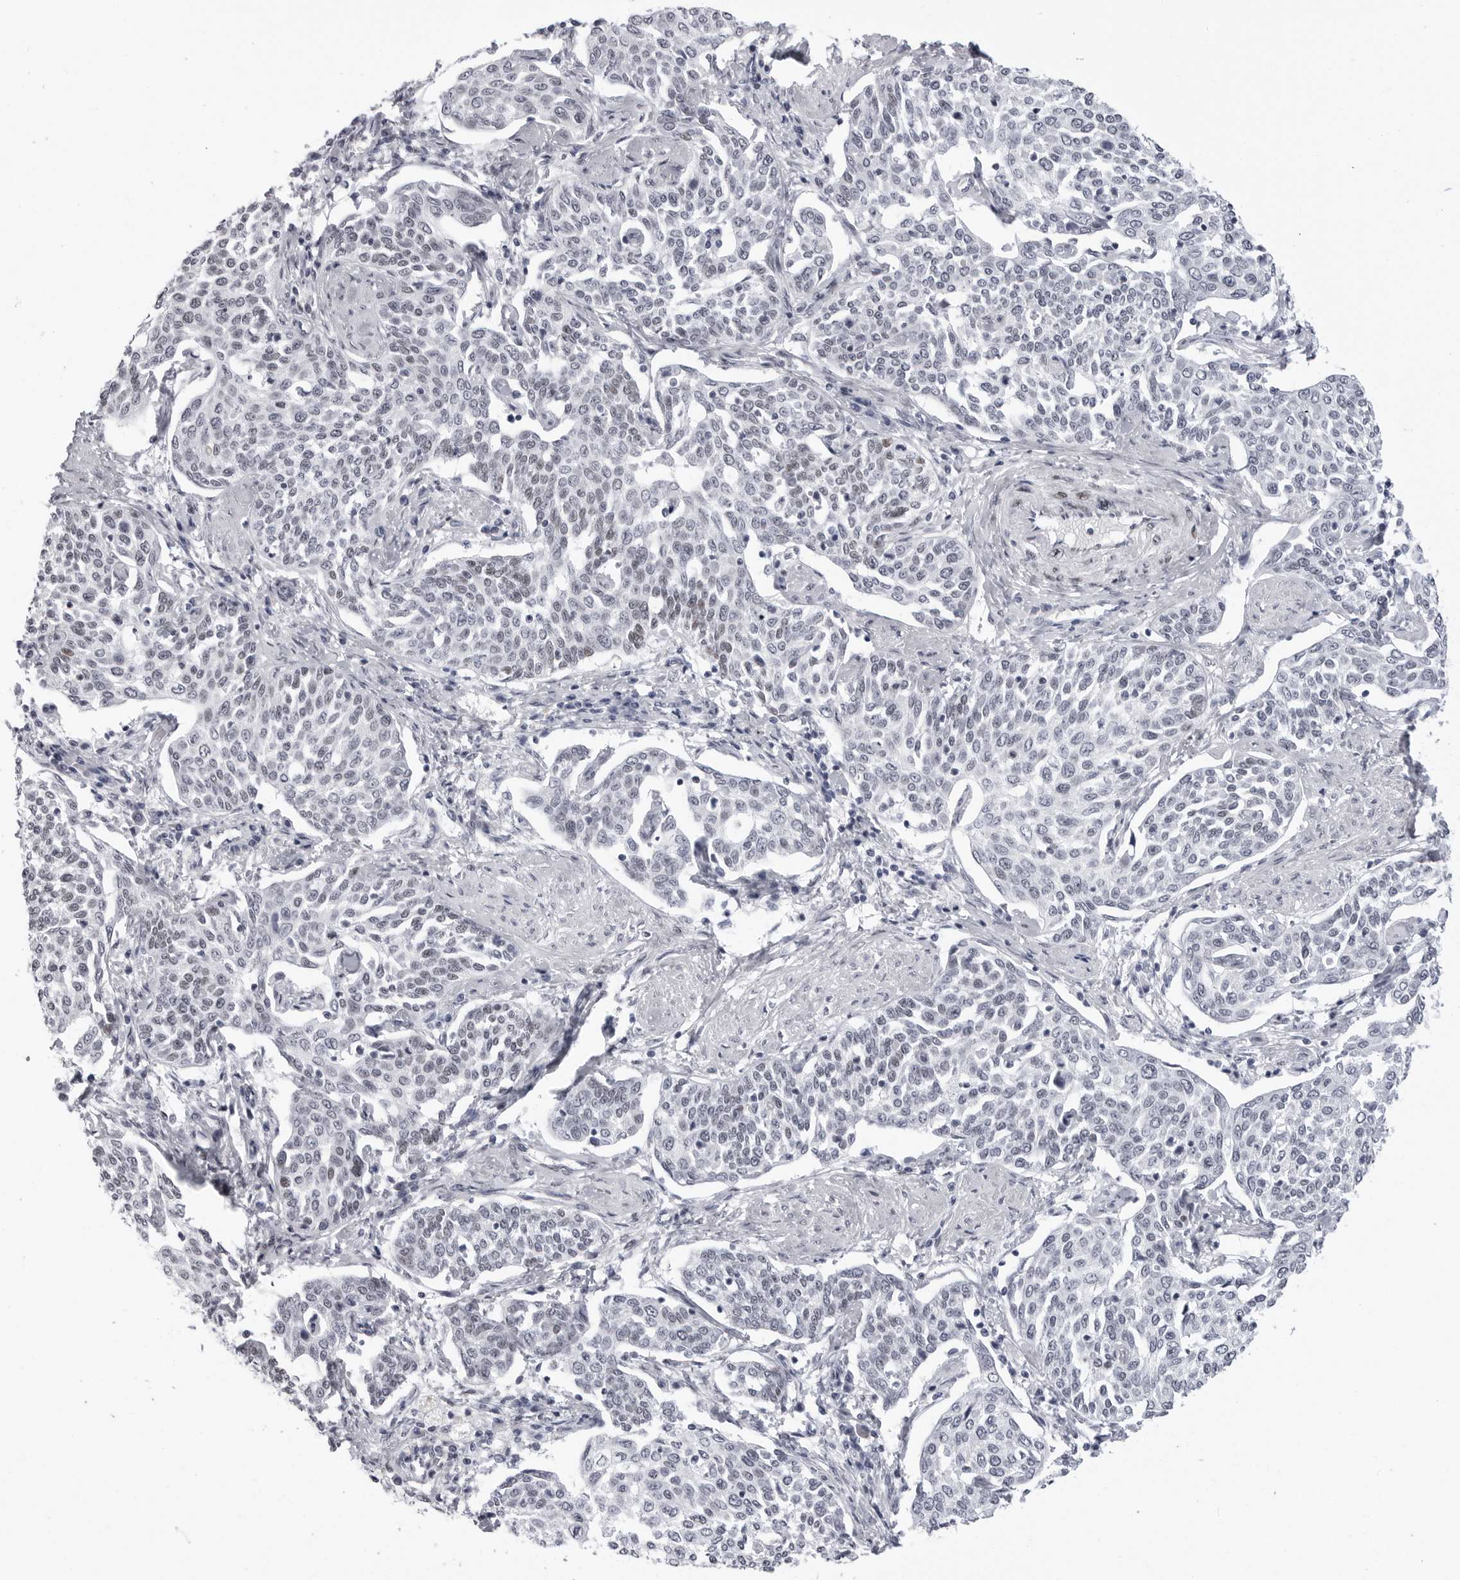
{"staining": {"intensity": "weak", "quantity": "<25%", "location": "nuclear"}, "tissue": "cervical cancer", "cell_type": "Tumor cells", "image_type": "cancer", "snomed": [{"axis": "morphology", "description": "Squamous cell carcinoma, NOS"}, {"axis": "topography", "description": "Cervix"}], "caption": "Tumor cells show no significant protein positivity in squamous cell carcinoma (cervical).", "gene": "VEZF1", "patient": {"sex": "female", "age": 34}}